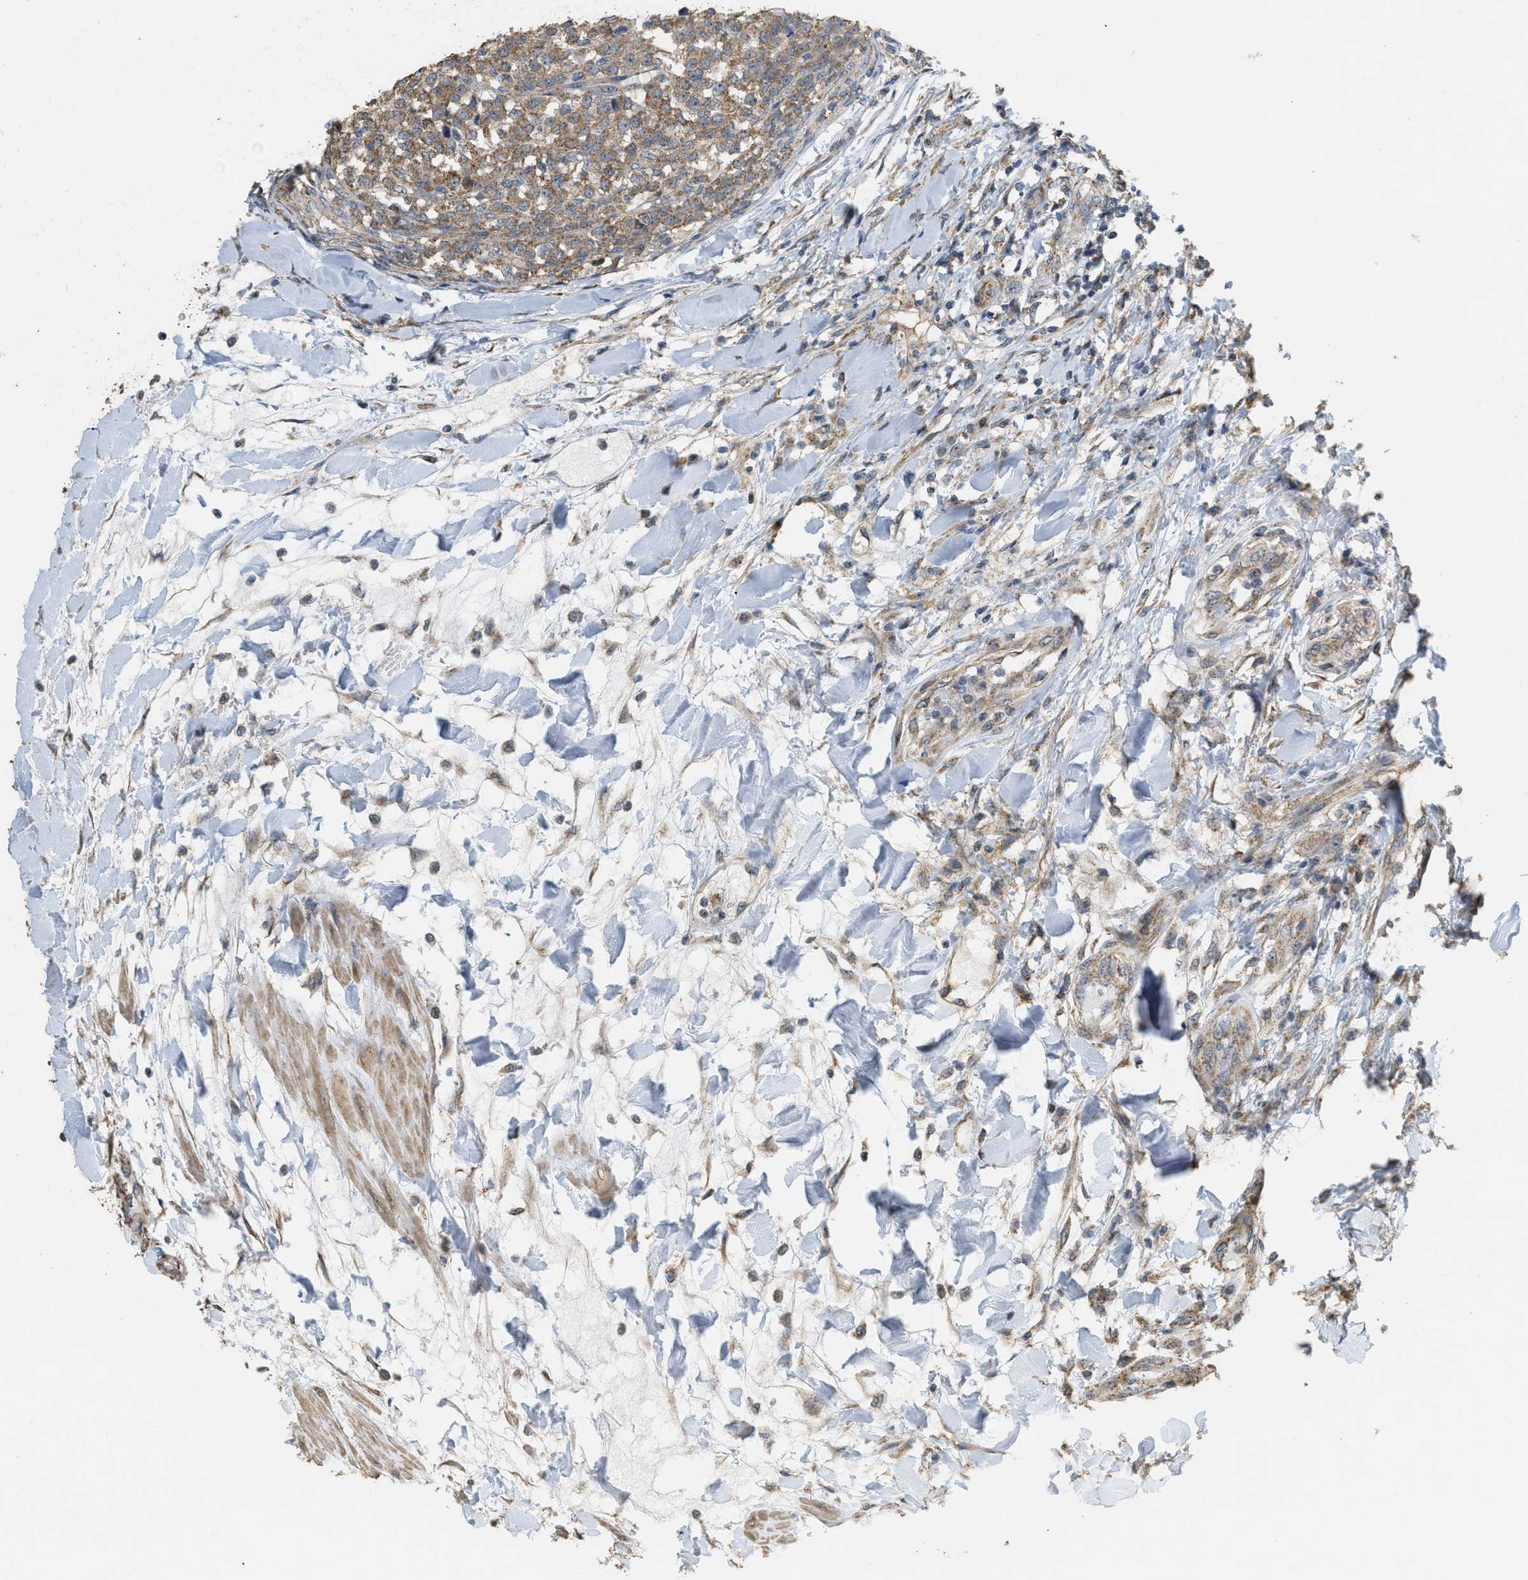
{"staining": {"intensity": "moderate", "quantity": ">75%", "location": "cytoplasmic/membranous"}, "tissue": "testis cancer", "cell_type": "Tumor cells", "image_type": "cancer", "snomed": [{"axis": "morphology", "description": "Seminoma, NOS"}, {"axis": "topography", "description": "Testis"}], "caption": "This micrograph reveals immunohistochemistry staining of seminoma (testis), with medium moderate cytoplasmic/membranous positivity in approximately >75% of tumor cells.", "gene": "KCNA4", "patient": {"sex": "male", "age": 59}}